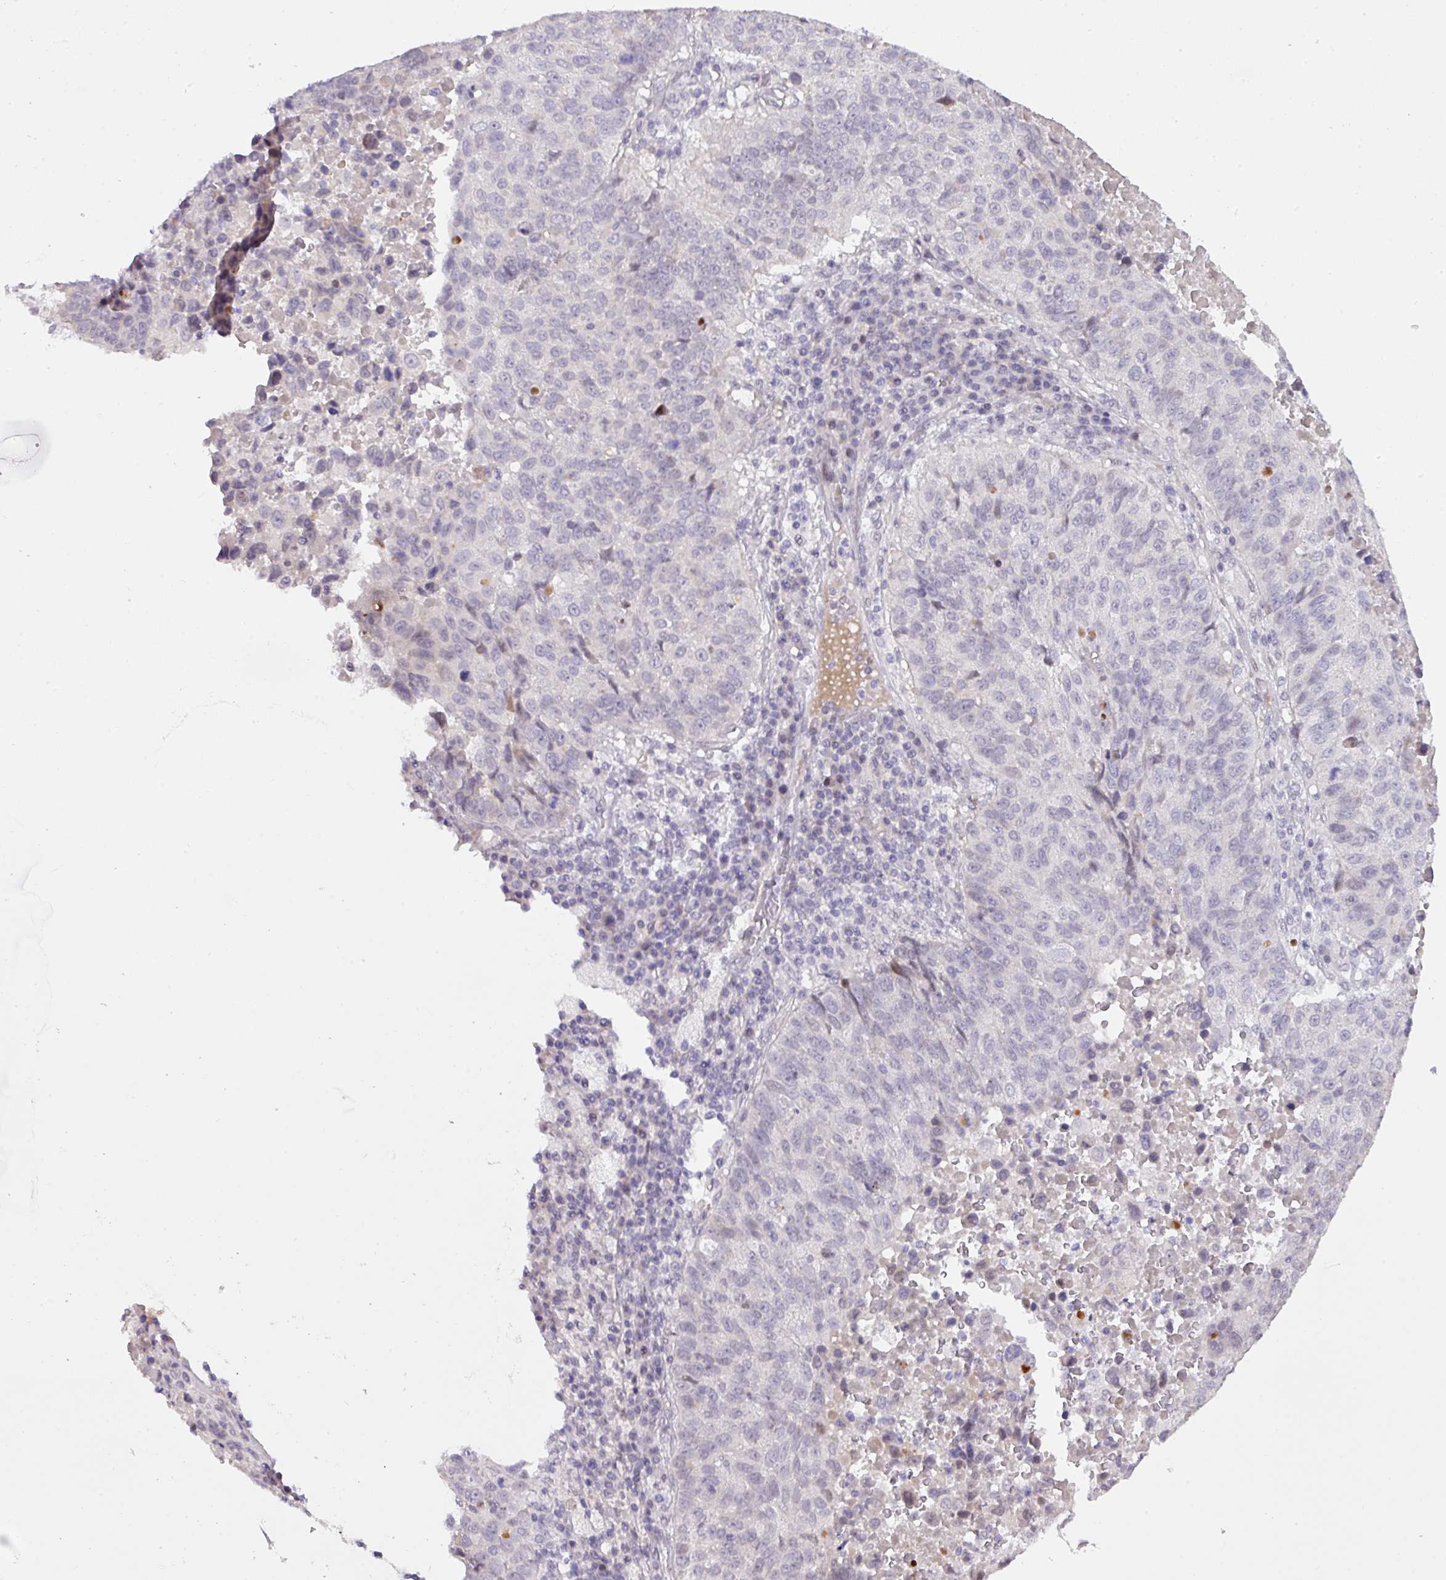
{"staining": {"intensity": "negative", "quantity": "none", "location": "none"}, "tissue": "lung cancer", "cell_type": "Tumor cells", "image_type": "cancer", "snomed": [{"axis": "morphology", "description": "Squamous cell carcinoma, NOS"}, {"axis": "topography", "description": "Lung"}], "caption": "There is no significant expression in tumor cells of lung cancer (squamous cell carcinoma).", "gene": "ANKRD13B", "patient": {"sex": "male", "age": 73}}